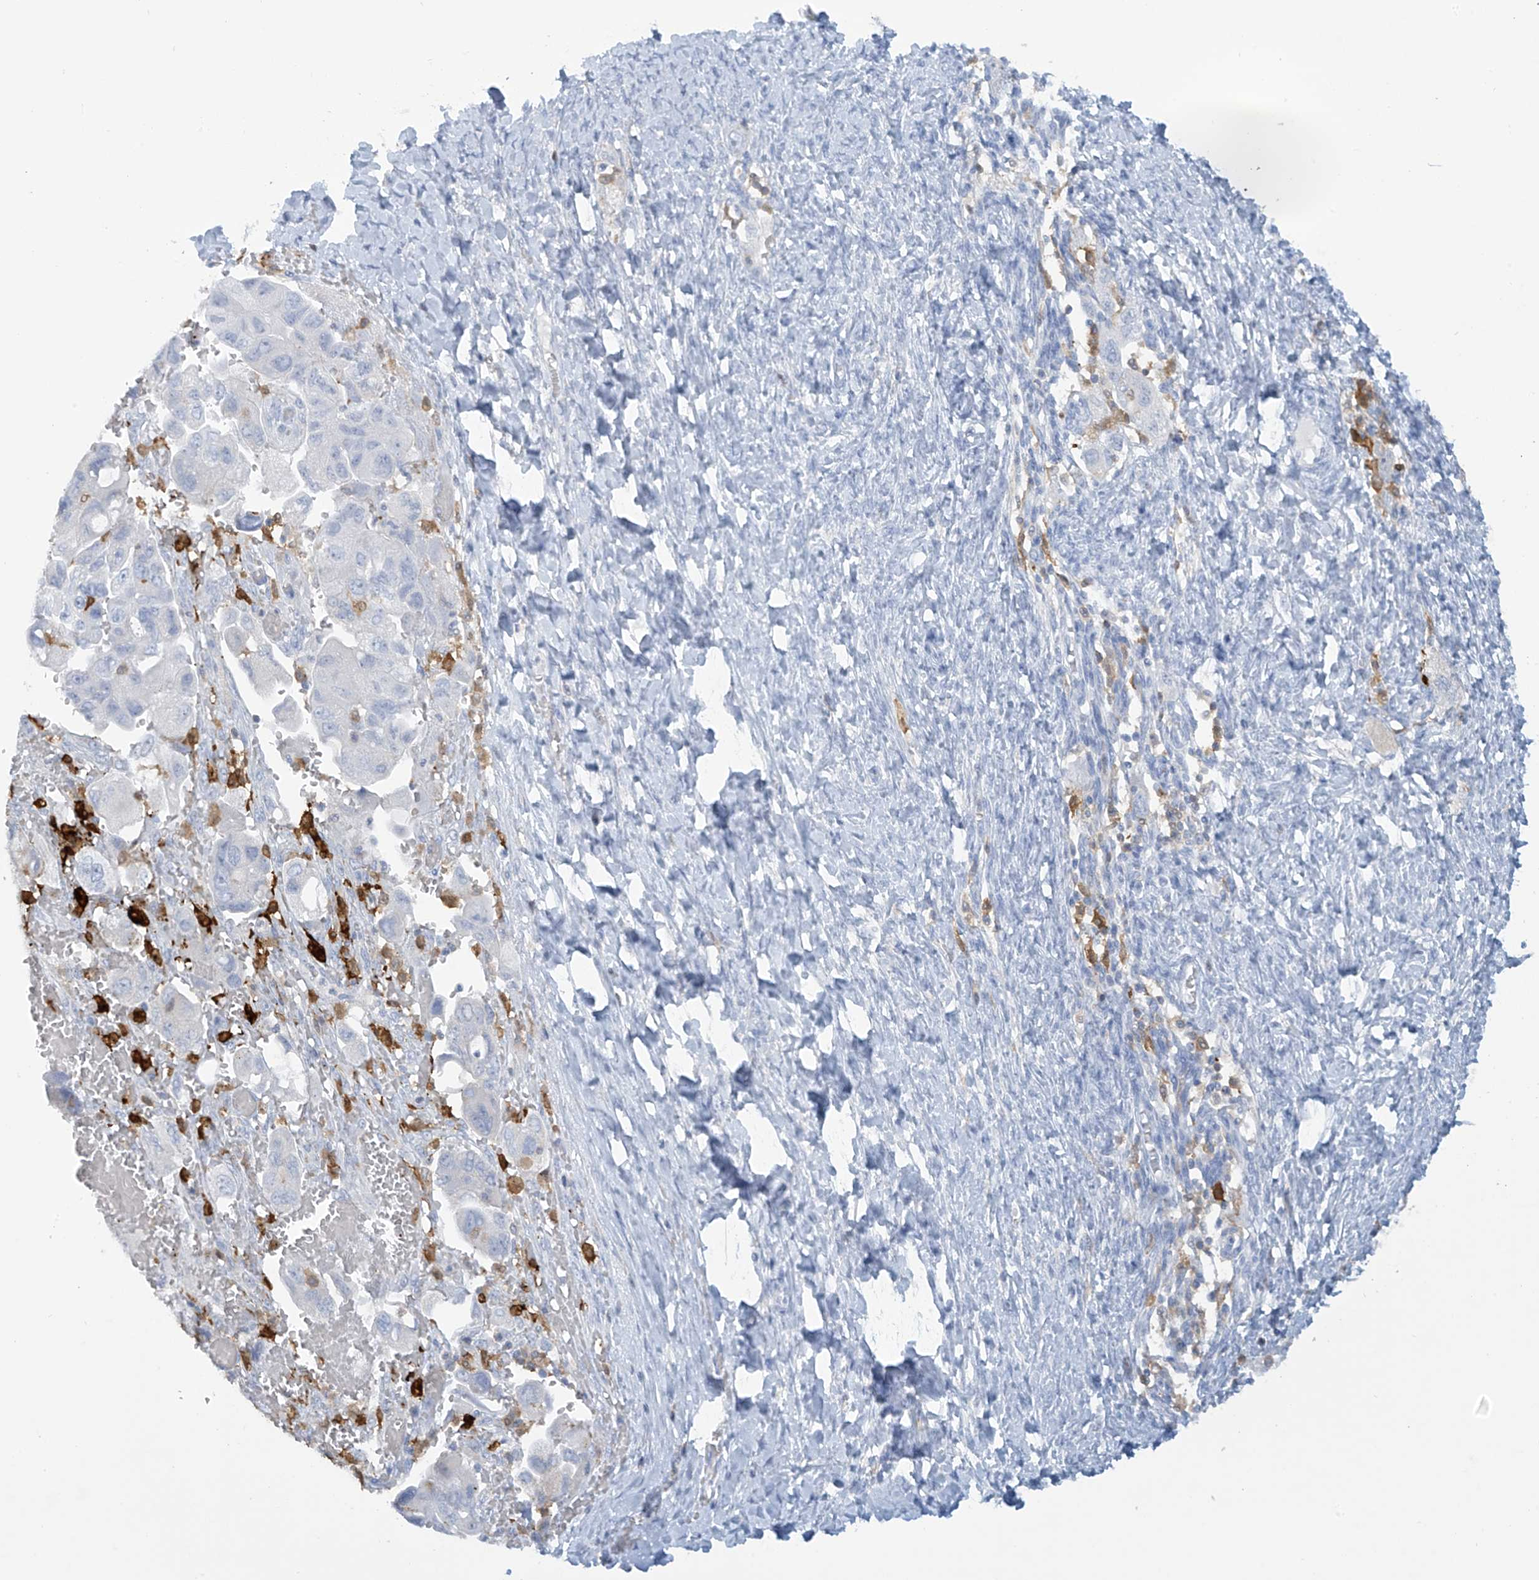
{"staining": {"intensity": "negative", "quantity": "none", "location": "none"}, "tissue": "ovarian cancer", "cell_type": "Tumor cells", "image_type": "cancer", "snomed": [{"axis": "morphology", "description": "Carcinoma, NOS"}, {"axis": "morphology", "description": "Cystadenocarcinoma, serous, NOS"}, {"axis": "topography", "description": "Ovary"}], "caption": "Immunohistochemistry (IHC) micrograph of ovarian cancer (carcinoma) stained for a protein (brown), which shows no positivity in tumor cells. (DAB (3,3'-diaminobenzidine) immunohistochemistry visualized using brightfield microscopy, high magnification).", "gene": "TRMT2B", "patient": {"sex": "female", "age": 69}}